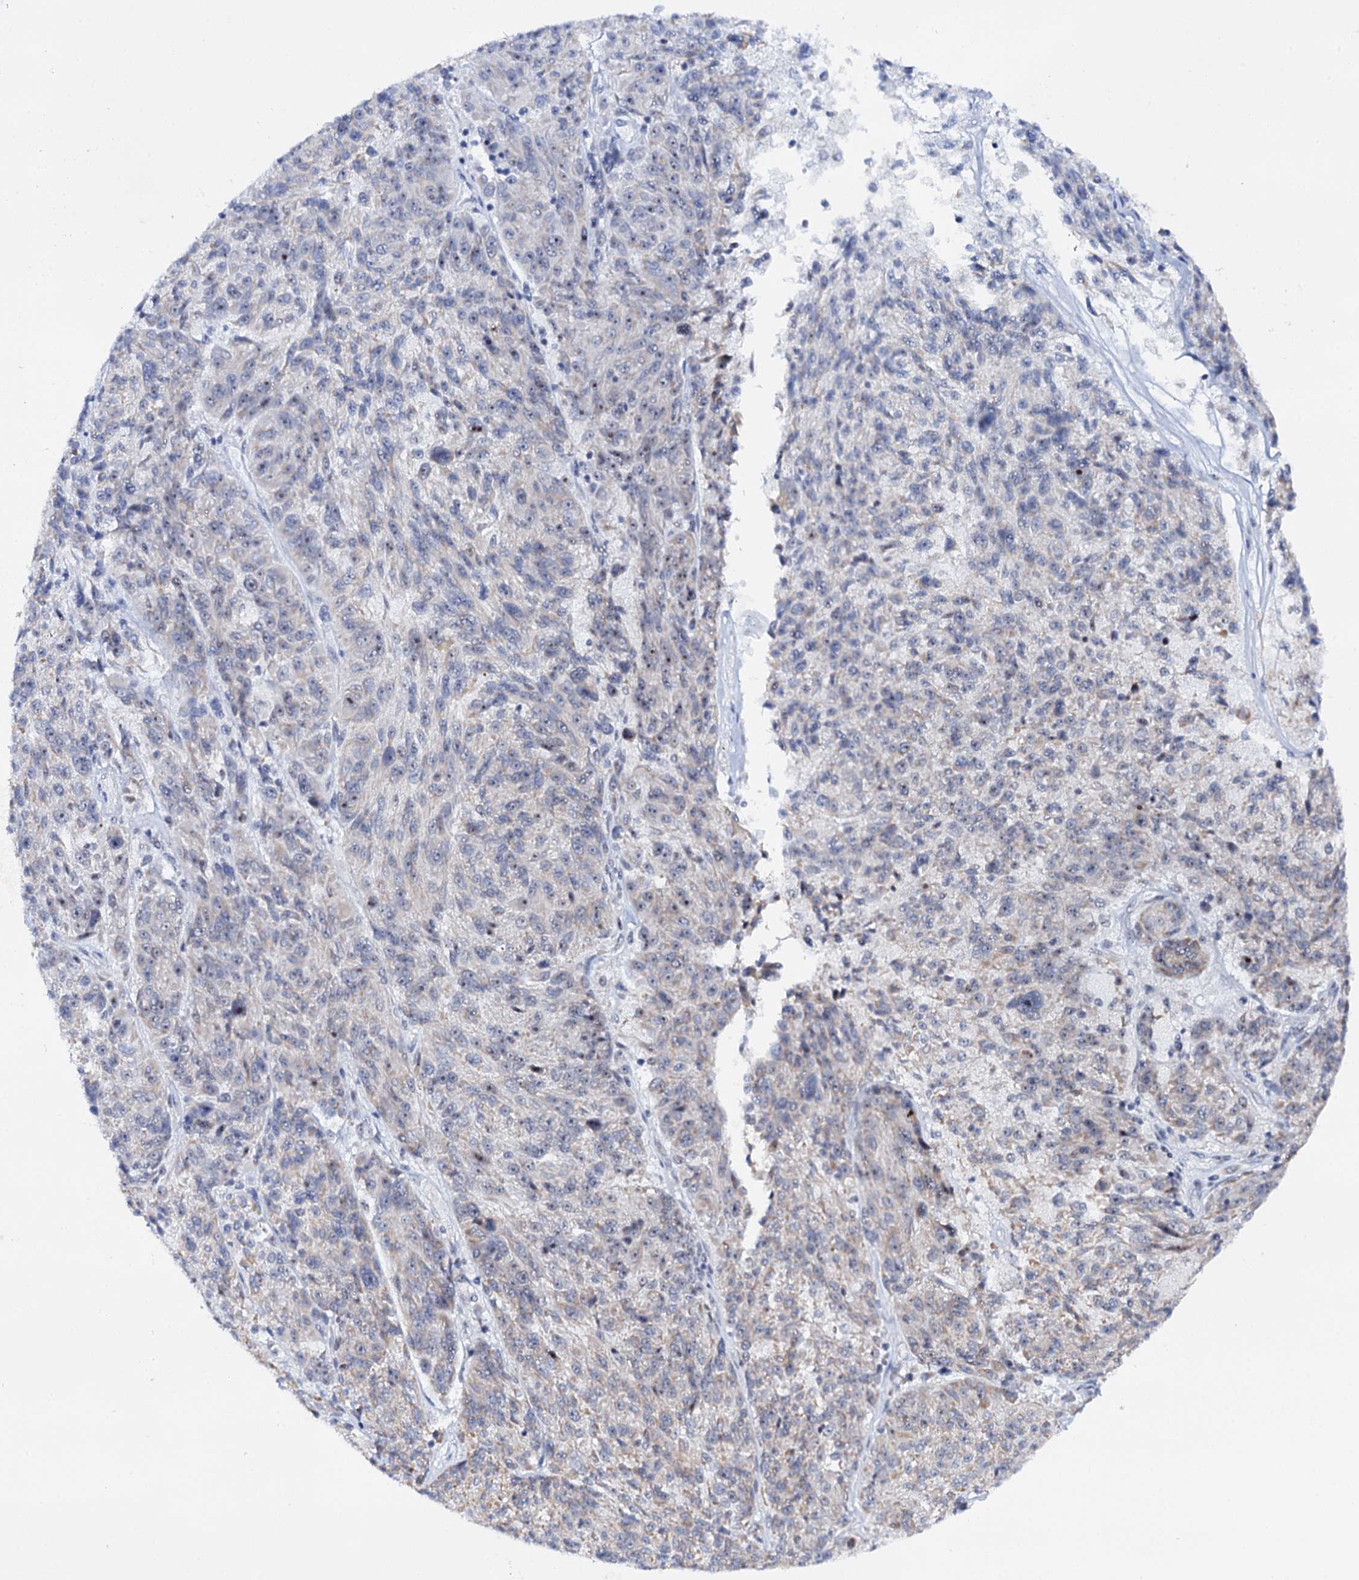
{"staining": {"intensity": "weak", "quantity": "<25%", "location": "cytoplasmic/membranous,nuclear"}, "tissue": "melanoma", "cell_type": "Tumor cells", "image_type": "cancer", "snomed": [{"axis": "morphology", "description": "Malignant melanoma, NOS"}, {"axis": "topography", "description": "Skin"}], "caption": "Malignant melanoma was stained to show a protein in brown. There is no significant expression in tumor cells.", "gene": "BUD13", "patient": {"sex": "male", "age": 53}}